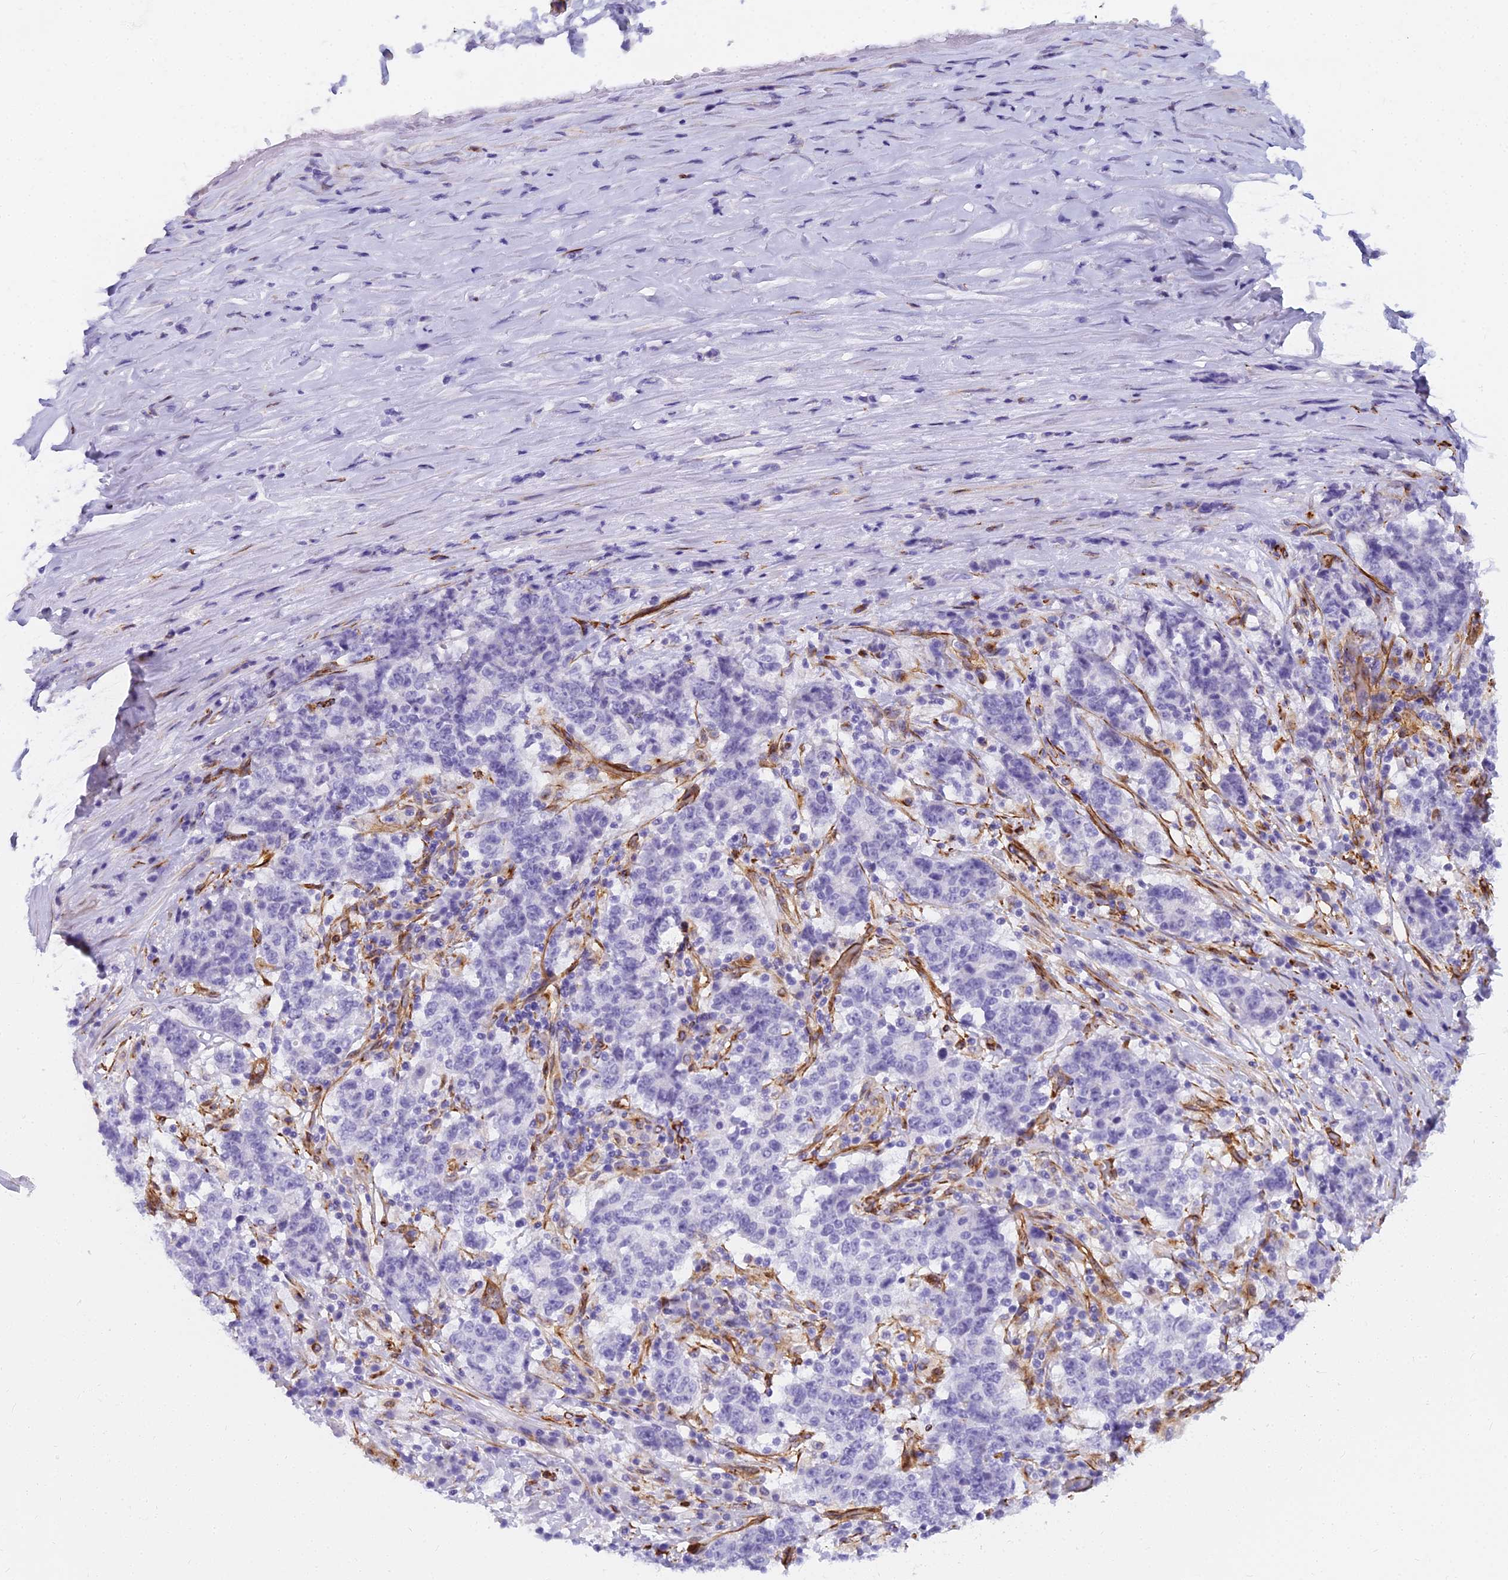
{"staining": {"intensity": "negative", "quantity": "none", "location": "none"}, "tissue": "stomach cancer", "cell_type": "Tumor cells", "image_type": "cancer", "snomed": [{"axis": "morphology", "description": "Adenocarcinoma, NOS"}, {"axis": "topography", "description": "Stomach"}], "caption": "The histopathology image exhibits no staining of tumor cells in stomach cancer (adenocarcinoma).", "gene": "EVI2A", "patient": {"sex": "male", "age": 59}}